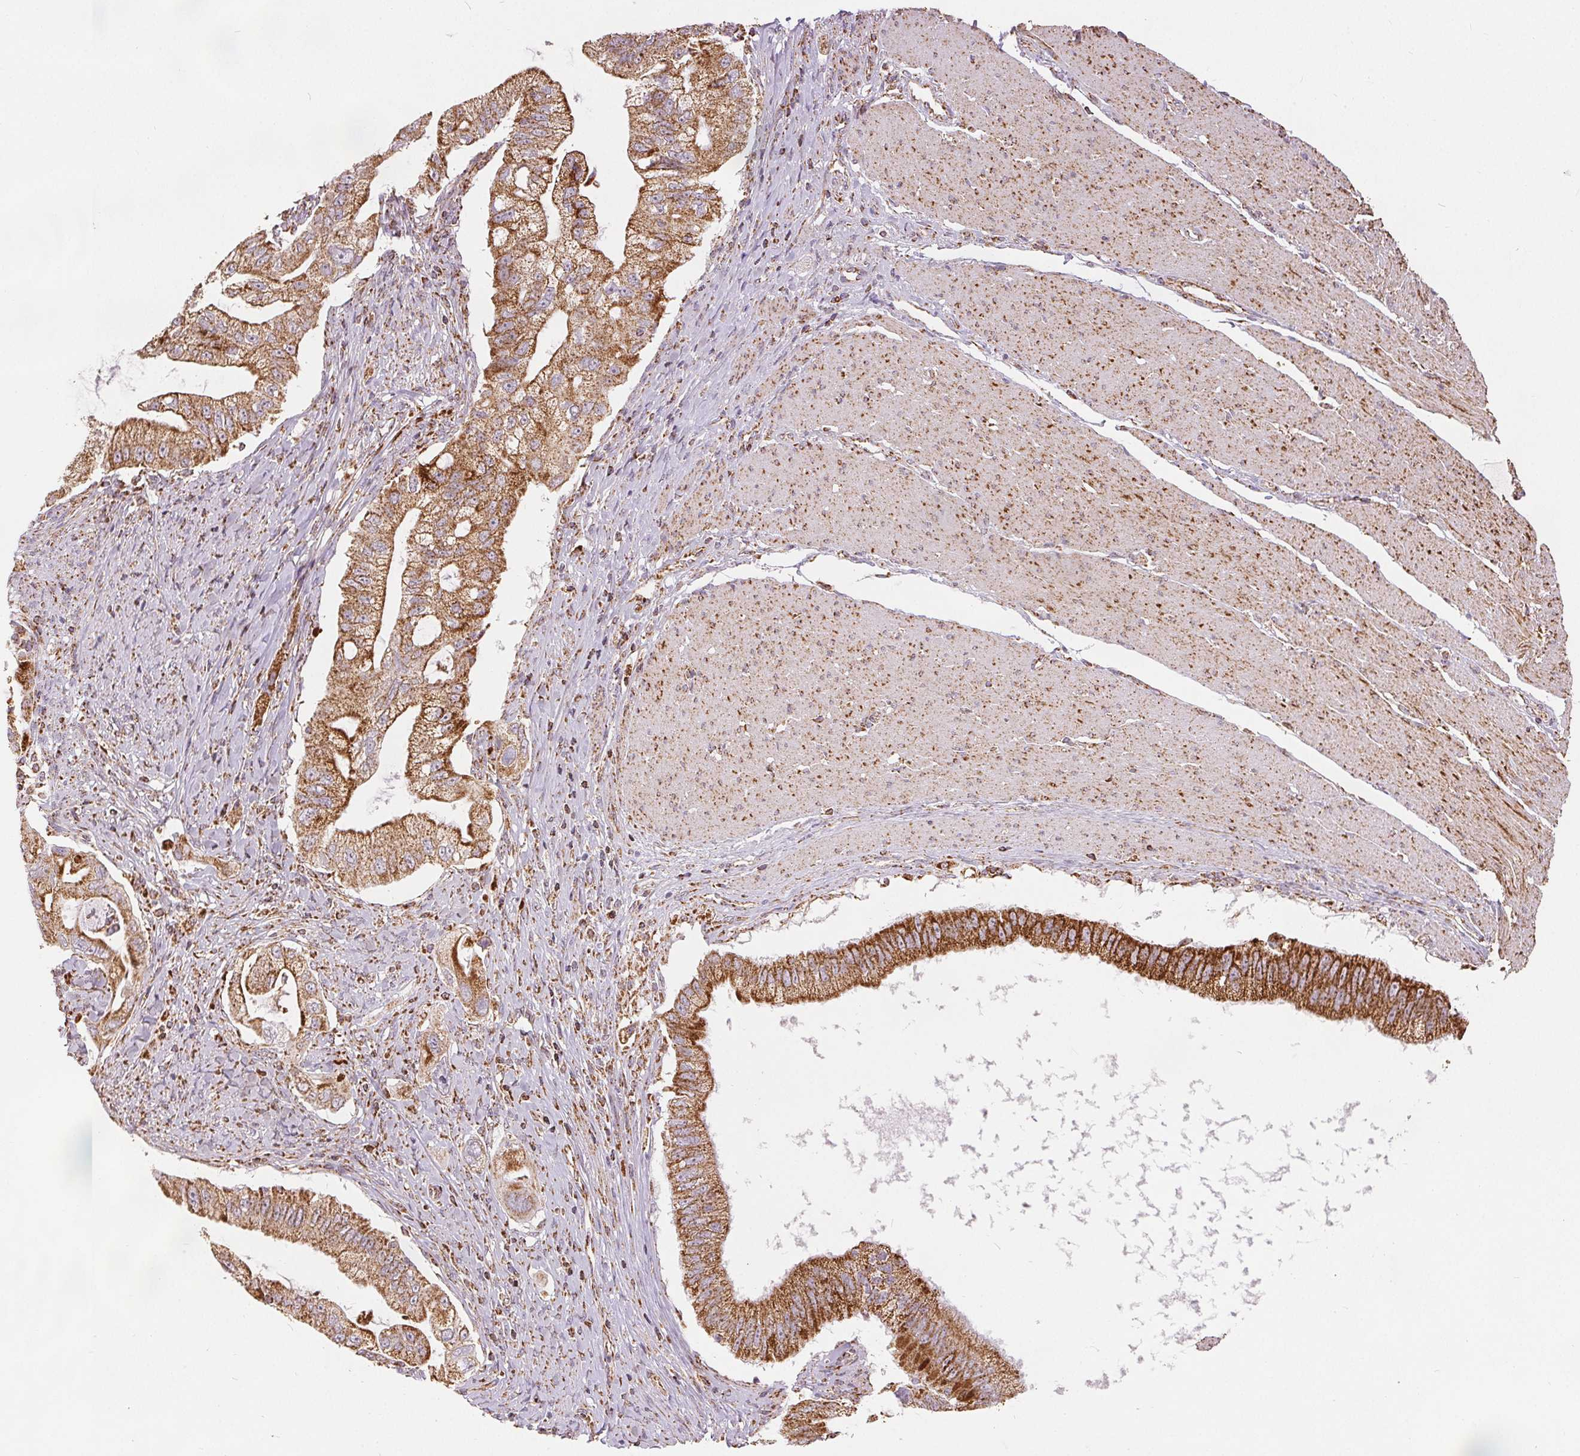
{"staining": {"intensity": "moderate", "quantity": ">75%", "location": "cytoplasmic/membranous"}, "tissue": "pancreatic cancer", "cell_type": "Tumor cells", "image_type": "cancer", "snomed": [{"axis": "morphology", "description": "Adenocarcinoma, NOS"}, {"axis": "topography", "description": "Pancreas"}], "caption": "The image shows immunohistochemical staining of pancreatic adenocarcinoma. There is moderate cytoplasmic/membranous staining is seen in about >75% of tumor cells. (DAB IHC, brown staining for protein, blue staining for nuclei).", "gene": "SDHB", "patient": {"sex": "male", "age": 70}}